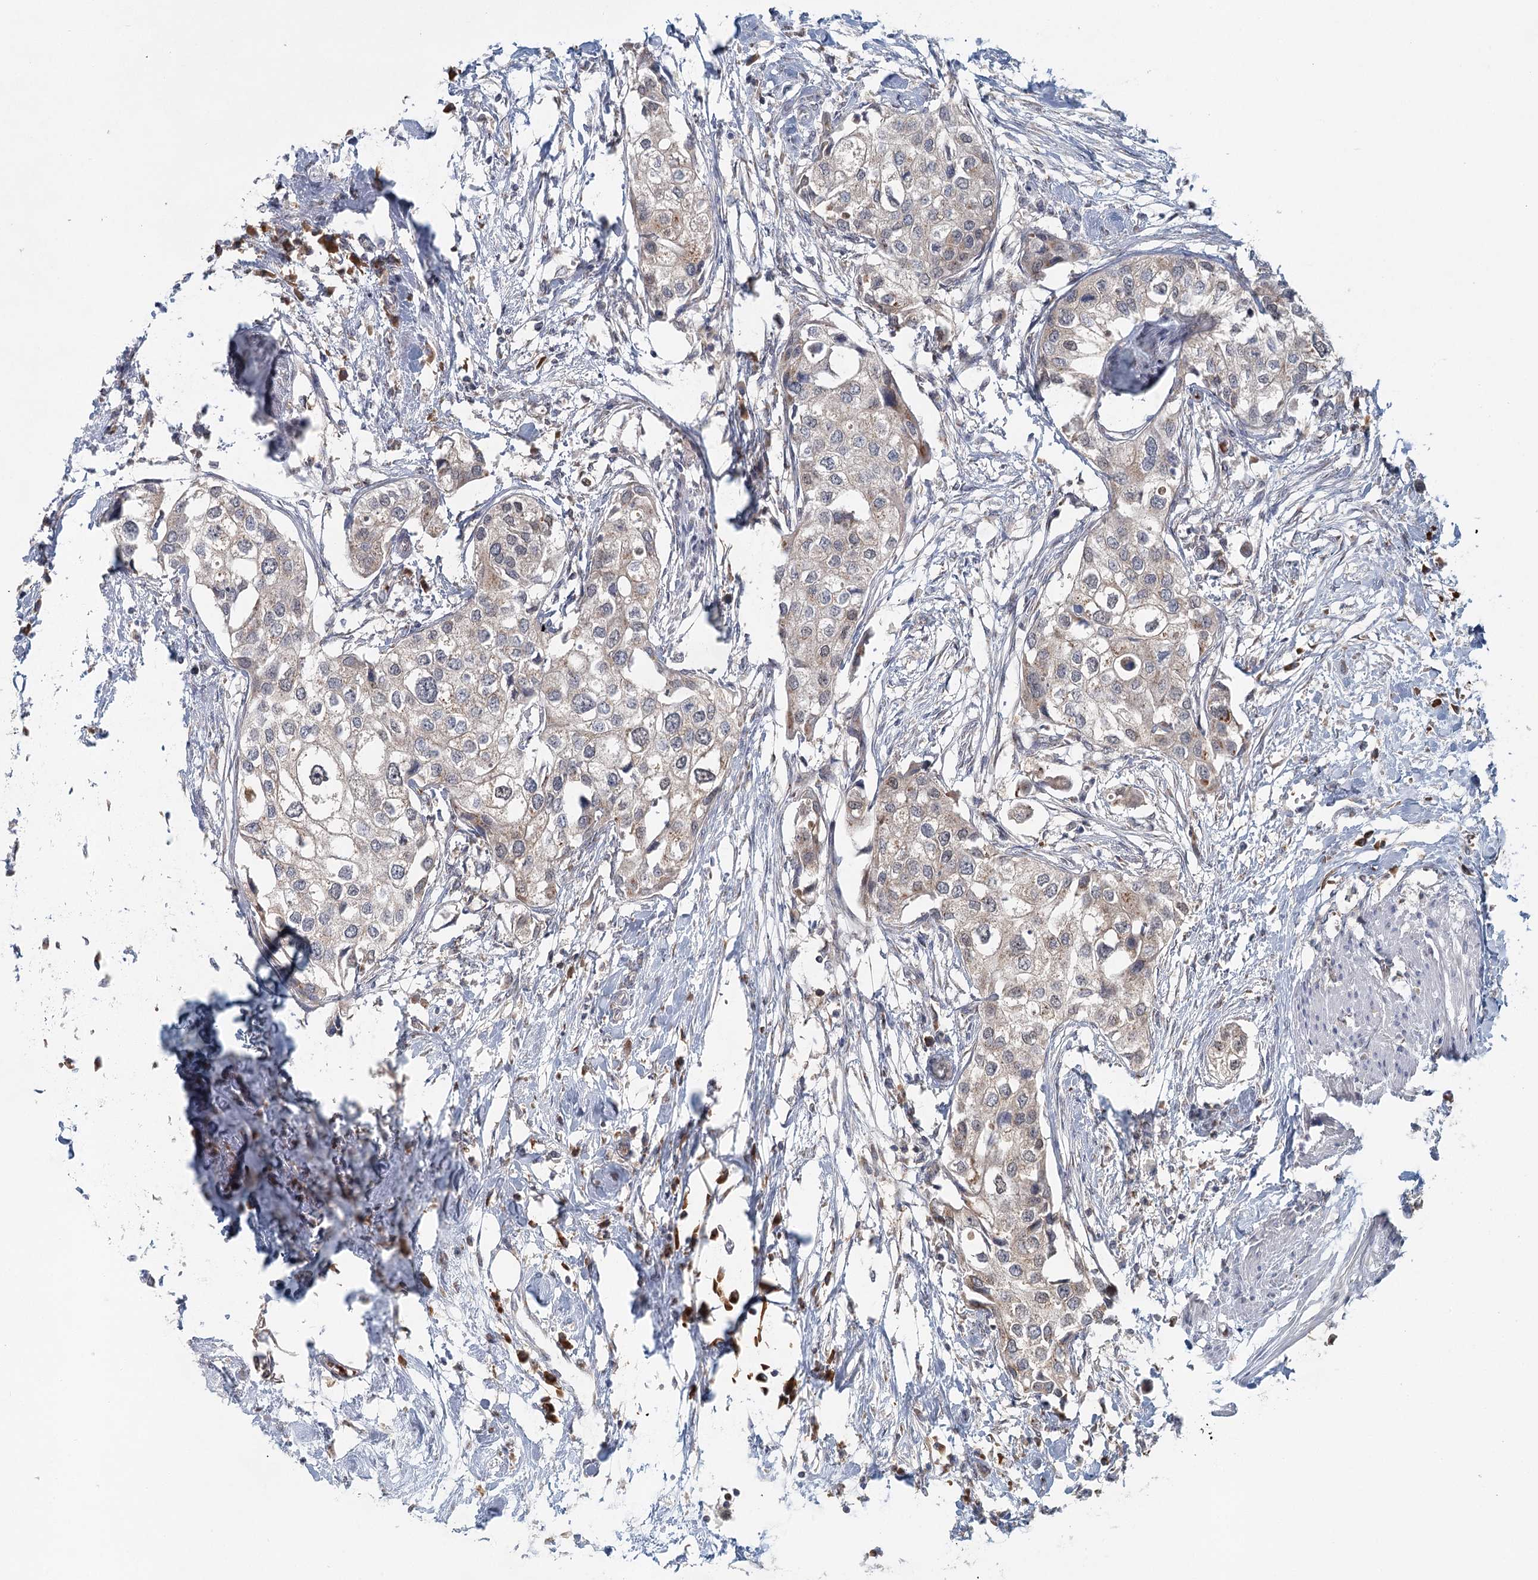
{"staining": {"intensity": "weak", "quantity": "<25%", "location": "cytoplasmic/membranous"}, "tissue": "urothelial cancer", "cell_type": "Tumor cells", "image_type": "cancer", "snomed": [{"axis": "morphology", "description": "Urothelial carcinoma, High grade"}, {"axis": "topography", "description": "Urinary bladder"}], "caption": "Immunohistochemistry micrograph of neoplastic tissue: urothelial cancer stained with DAB displays no significant protein expression in tumor cells.", "gene": "ADK", "patient": {"sex": "male", "age": 64}}